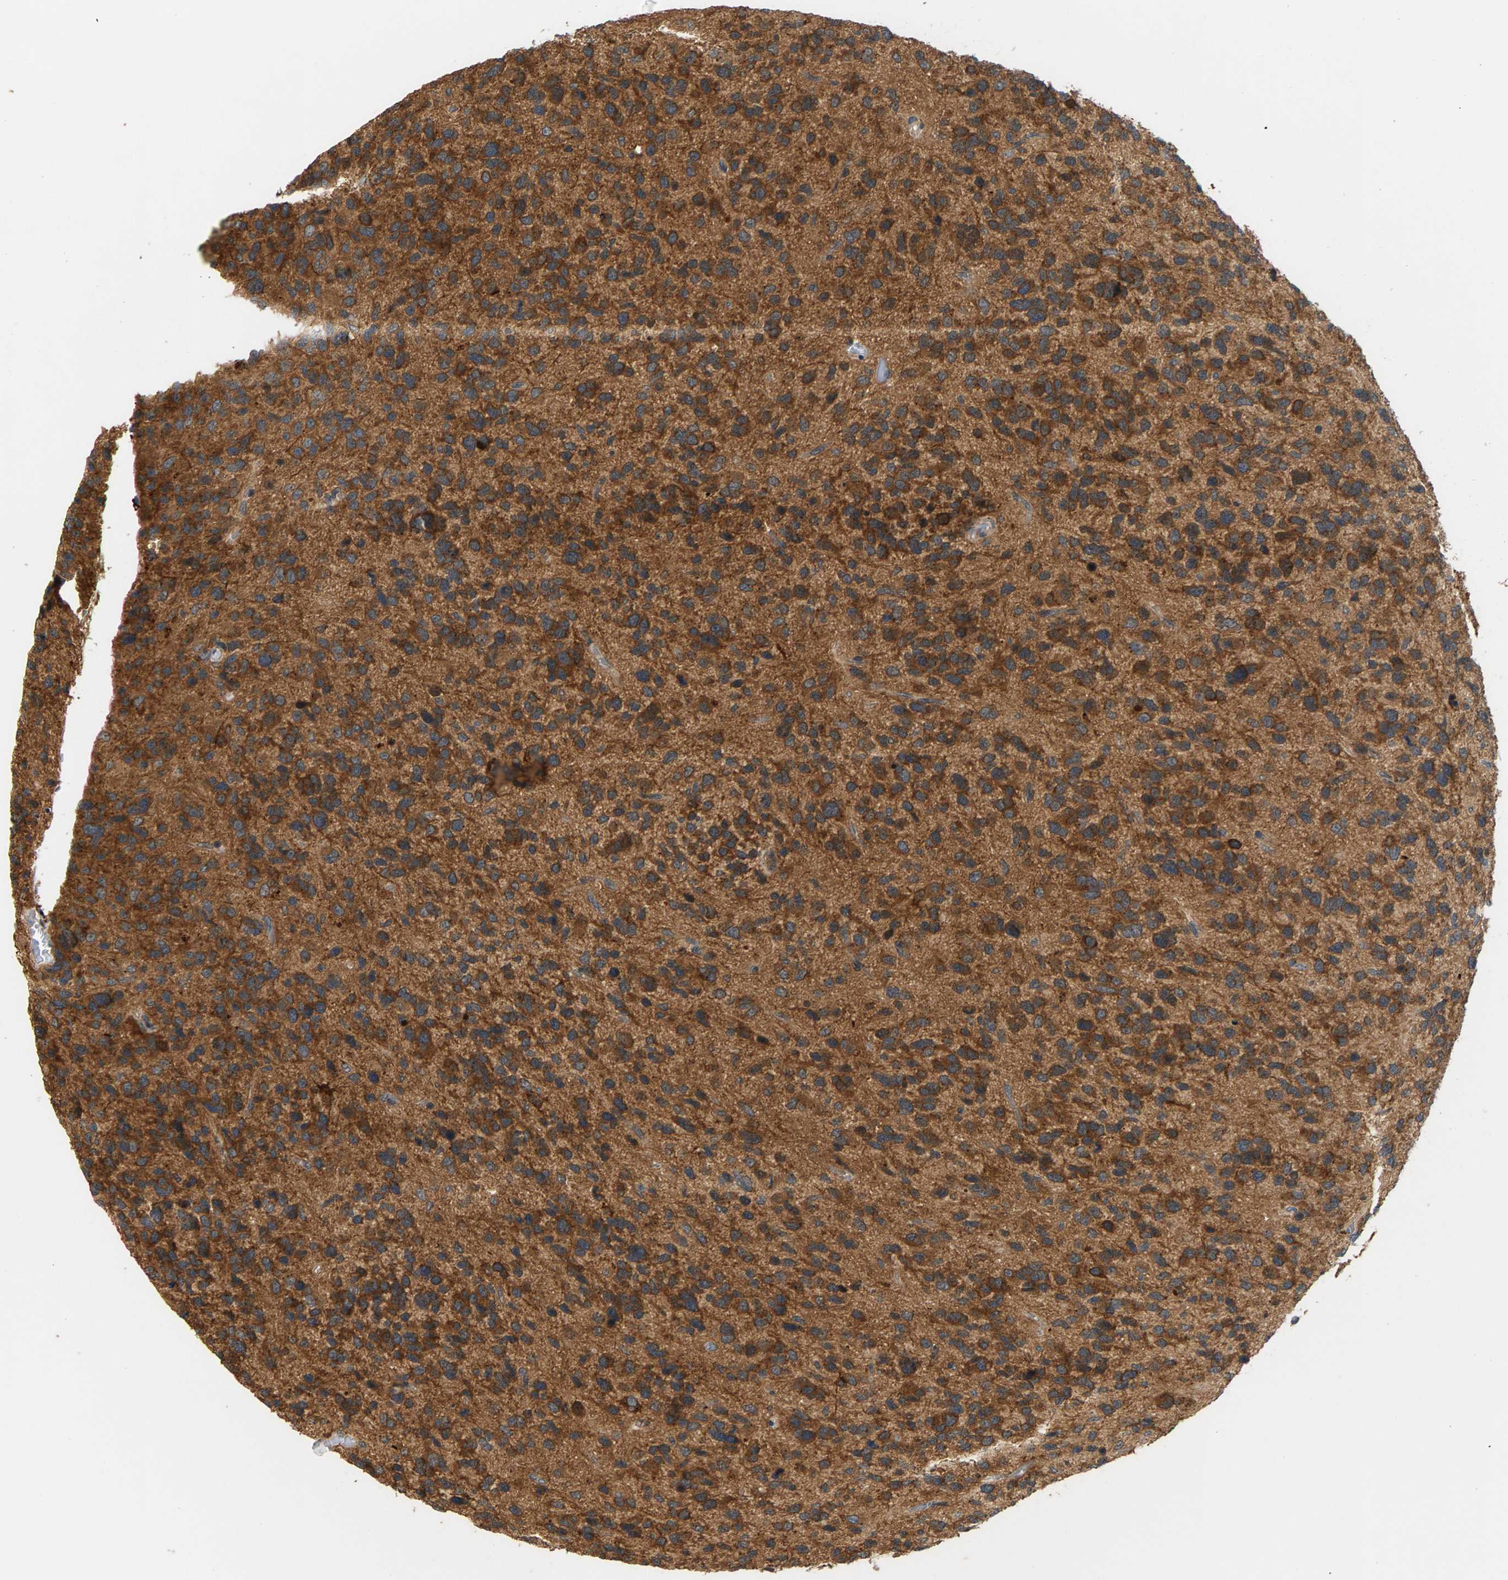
{"staining": {"intensity": "moderate", "quantity": ">75%", "location": "cytoplasmic/membranous"}, "tissue": "glioma", "cell_type": "Tumor cells", "image_type": "cancer", "snomed": [{"axis": "morphology", "description": "Glioma, malignant, High grade"}, {"axis": "topography", "description": "Brain"}], "caption": "About >75% of tumor cells in human high-grade glioma (malignant) display moderate cytoplasmic/membranous protein expression as visualized by brown immunohistochemical staining.", "gene": "MAP2K5", "patient": {"sex": "female", "age": 58}}